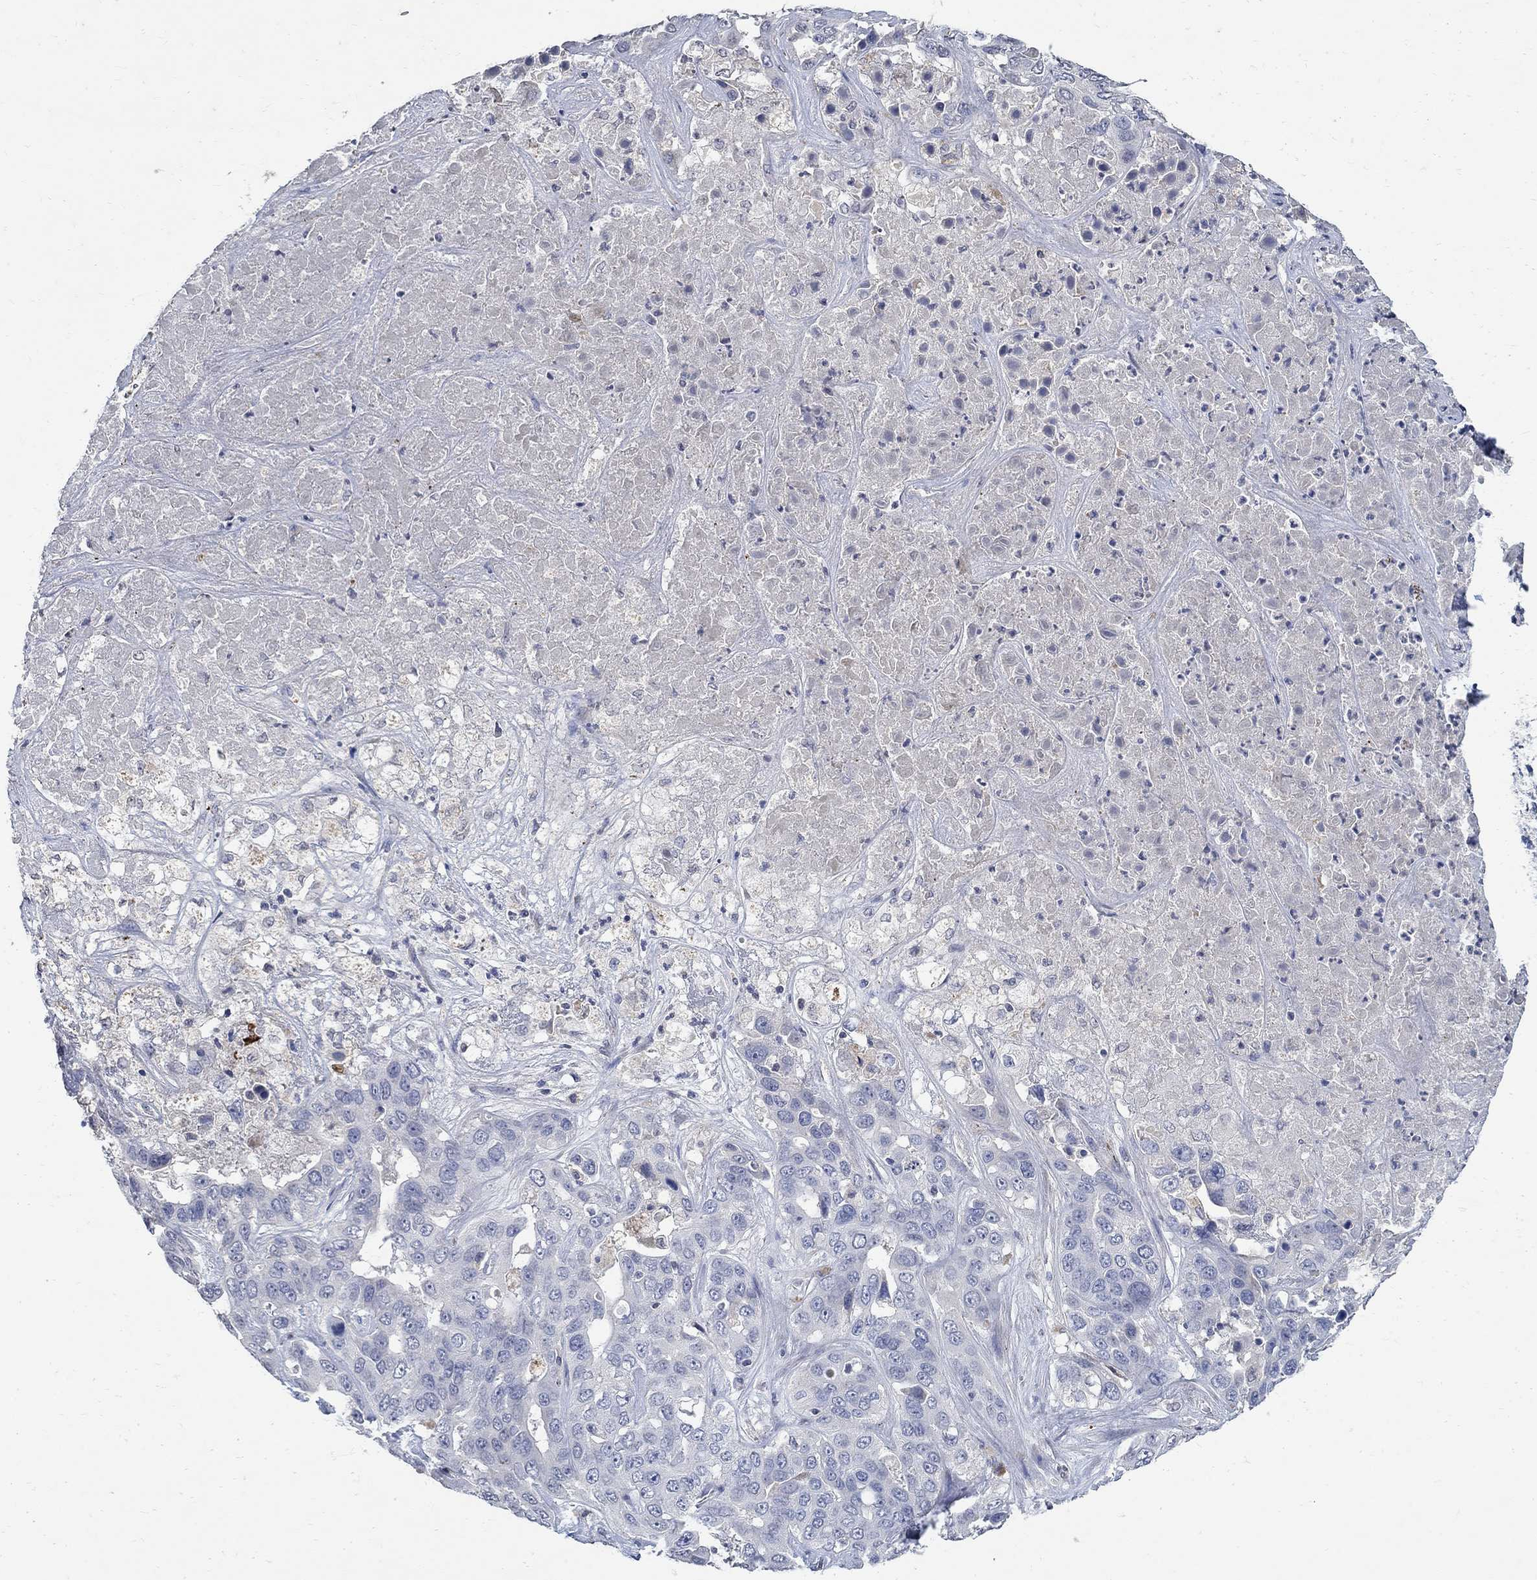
{"staining": {"intensity": "negative", "quantity": "none", "location": "none"}, "tissue": "liver cancer", "cell_type": "Tumor cells", "image_type": "cancer", "snomed": [{"axis": "morphology", "description": "Cholangiocarcinoma"}, {"axis": "topography", "description": "Liver"}], "caption": "Liver cholangiocarcinoma was stained to show a protein in brown. There is no significant expression in tumor cells.", "gene": "TMEM169", "patient": {"sex": "female", "age": 52}}